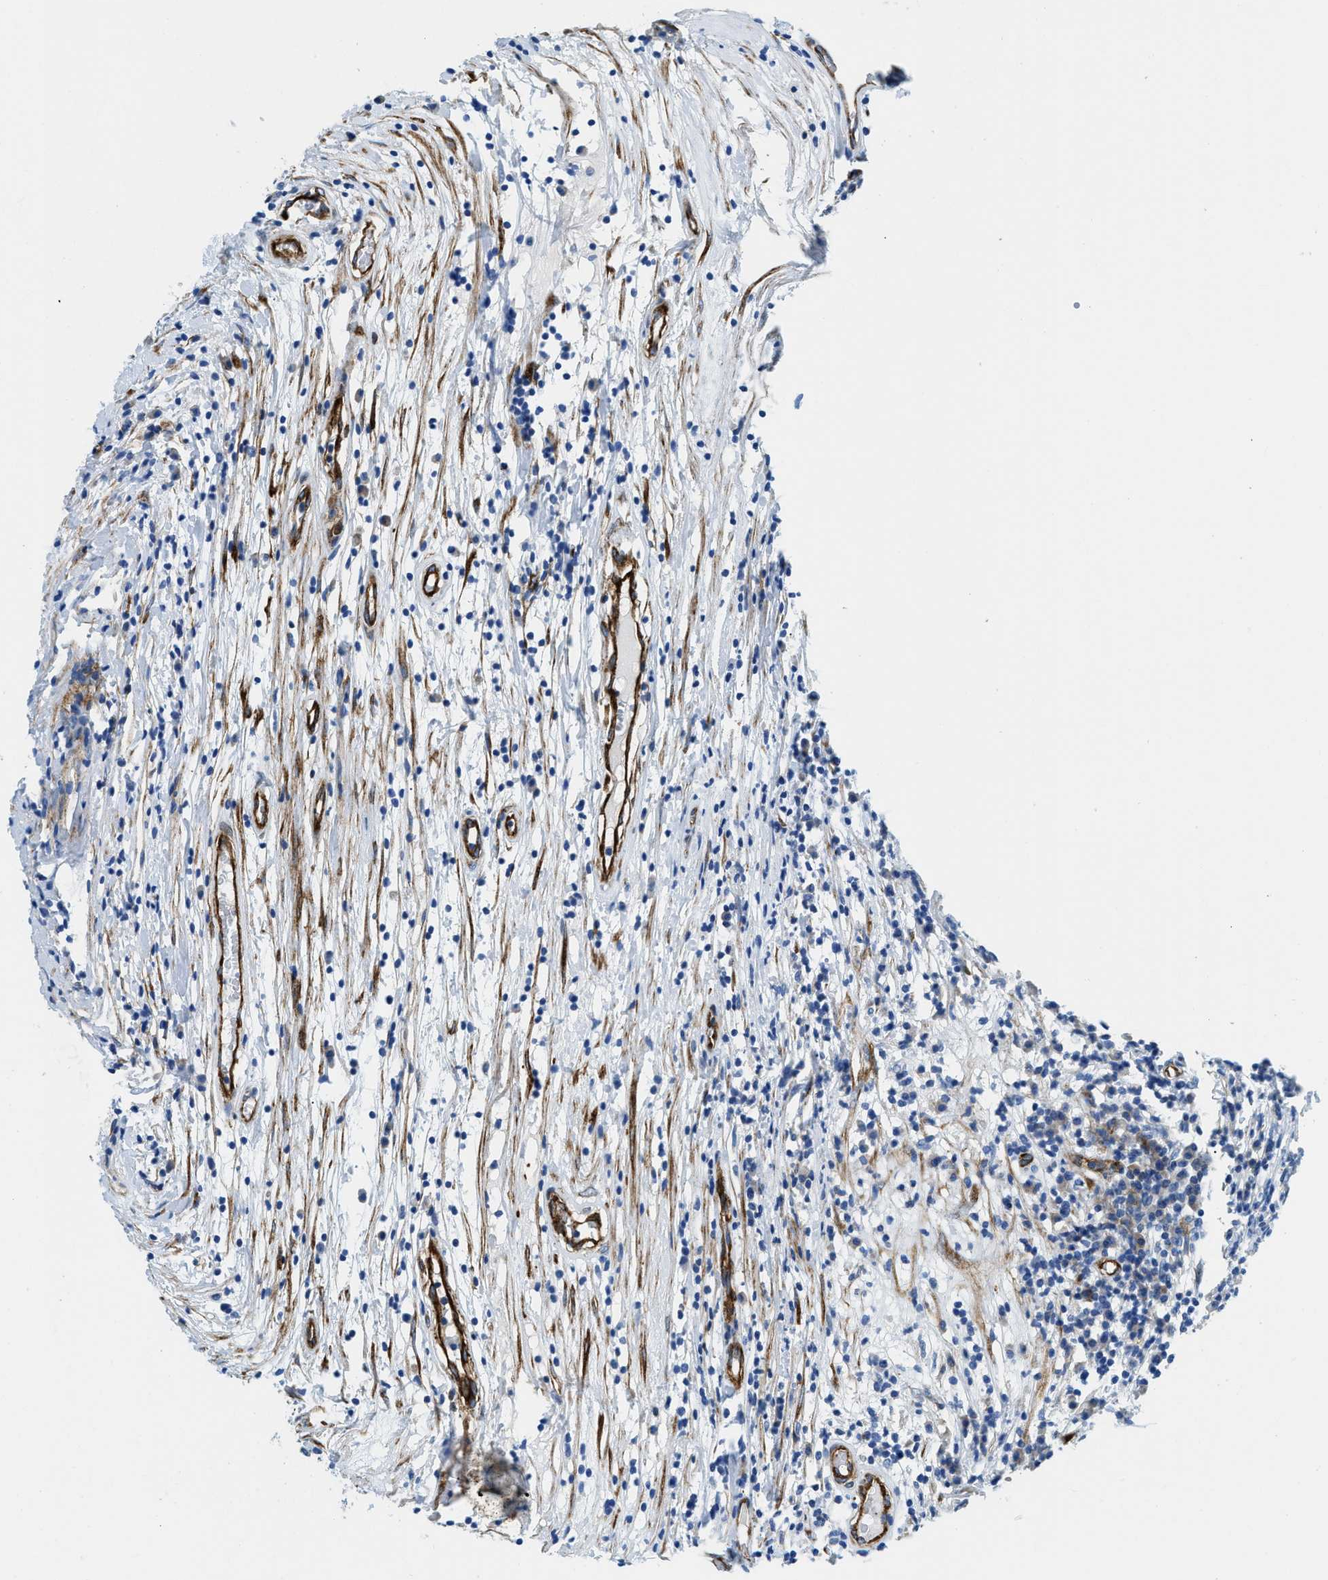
{"staining": {"intensity": "negative", "quantity": "none", "location": "none"}, "tissue": "testis cancer", "cell_type": "Tumor cells", "image_type": "cancer", "snomed": [{"axis": "morphology", "description": "Seminoma, NOS"}, {"axis": "topography", "description": "Testis"}], "caption": "There is no significant staining in tumor cells of testis cancer.", "gene": "CUTA", "patient": {"sex": "male", "age": 65}}